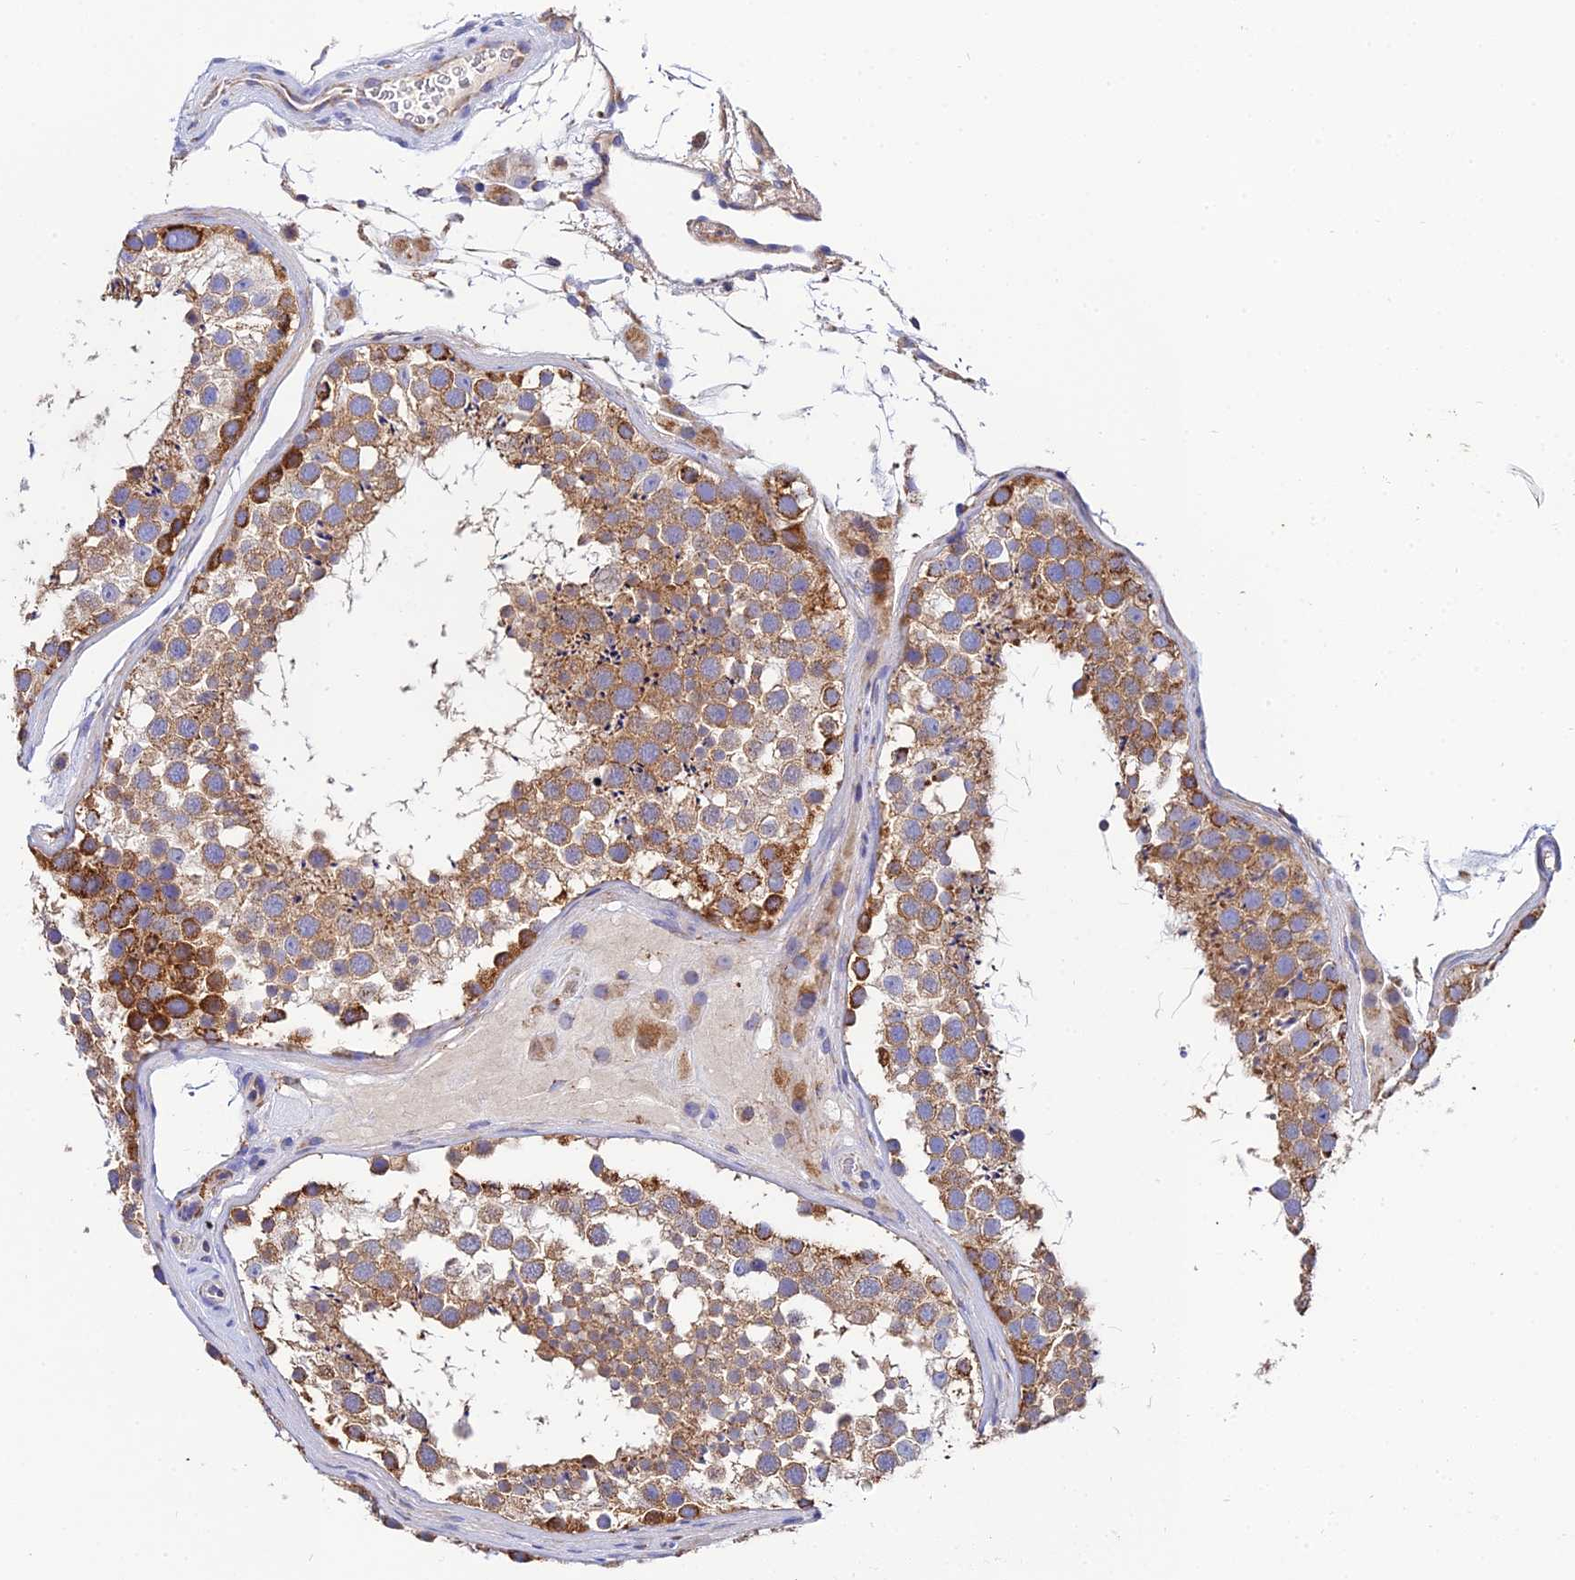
{"staining": {"intensity": "moderate", "quantity": ">75%", "location": "cytoplasmic/membranous"}, "tissue": "testis", "cell_type": "Cells in seminiferous ducts", "image_type": "normal", "snomed": [{"axis": "morphology", "description": "Normal tissue, NOS"}, {"axis": "topography", "description": "Testis"}], "caption": "Immunohistochemical staining of unremarkable testis demonstrates medium levels of moderate cytoplasmic/membranous expression in approximately >75% of cells in seminiferous ducts. (brown staining indicates protein expression, while blue staining denotes nuclei).", "gene": "NIPSNAP3A", "patient": {"sex": "male", "age": 46}}